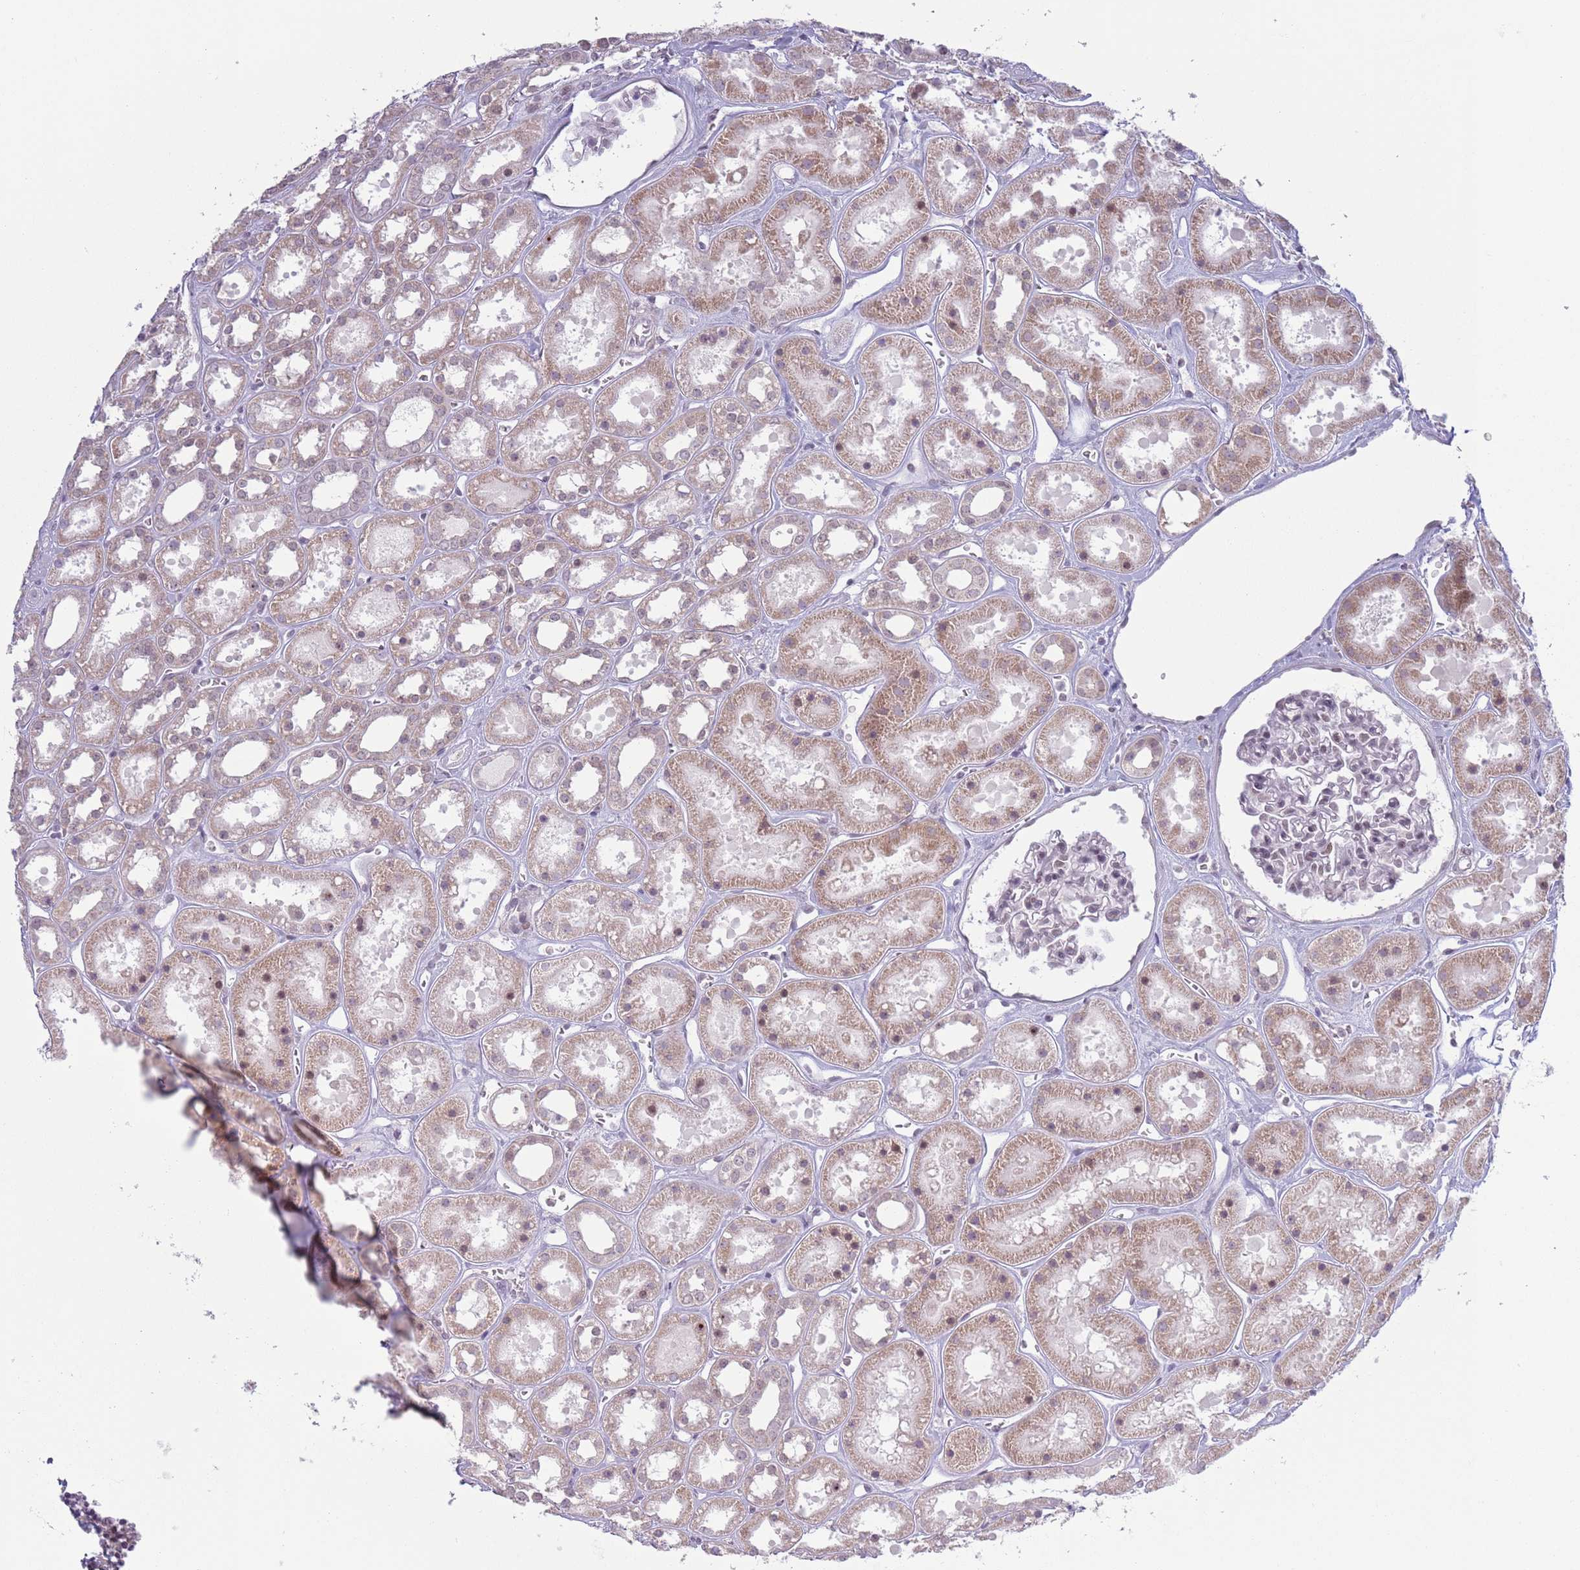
{"staining": {"intensity": "weak", "quantity": "<25%", "location": "nuclear"}, "tissue": "kidney", "cell_type": "Cells in glomeruli", "image_type": "normal", "snomed": [{"axis": "morphology", "description": "Normal tissue, NOS"}, {"axis": "topography", "description": "Kidney"}], "caption": "High power microscopy photomicrograph of an immunohistochemistry (IHC) photomicrograph of normal kidney, revealing no significant expression in cells in glomeruli.", "gene": "MRPL34", "patient": {"sex": "female", "age": 41}}